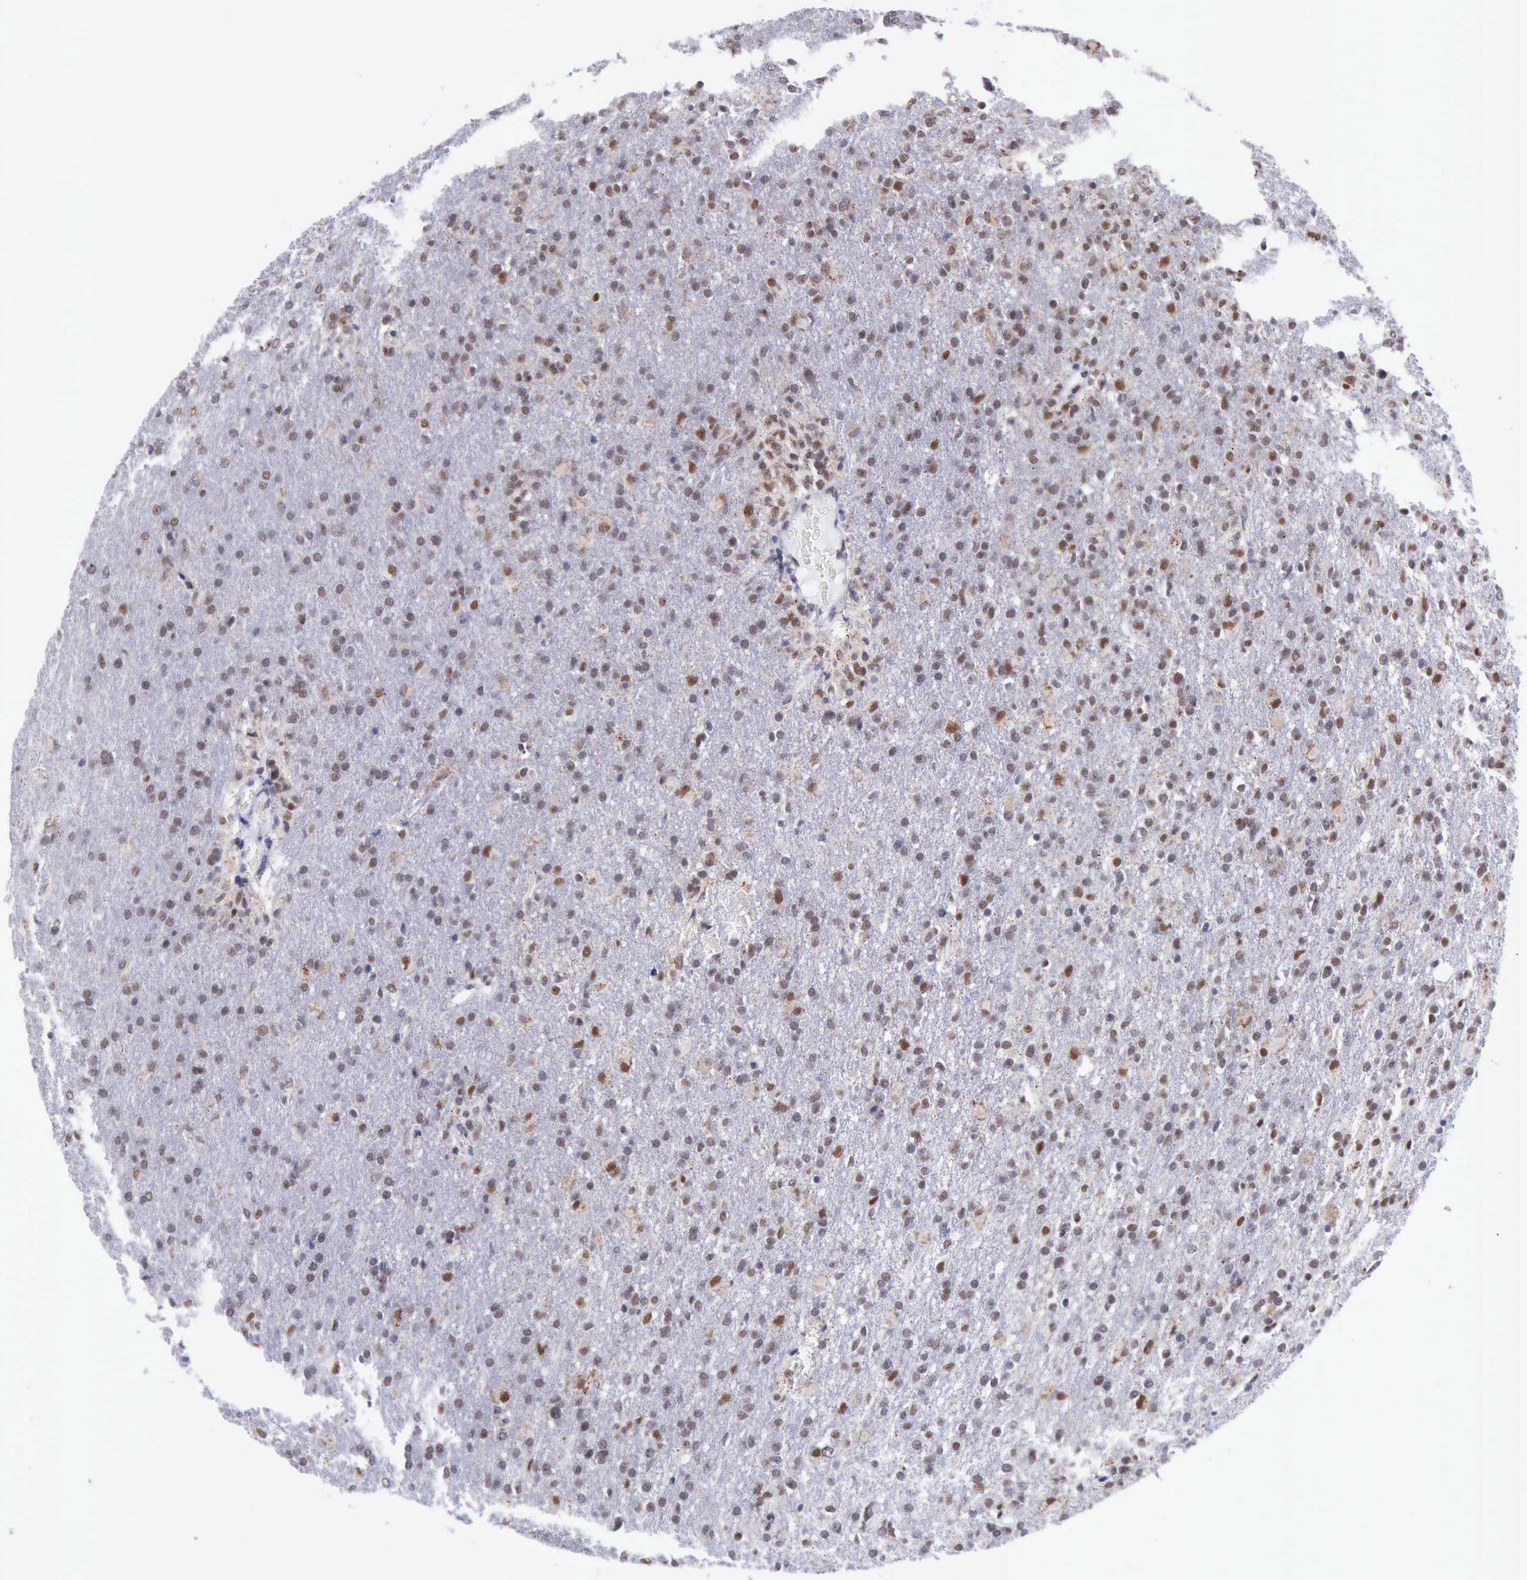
{"staining": {"intensity": "moderate", "quantity": "<25%", "location": "nuclear"}, "tissue": "glioma", "cell_type": "Tumor cells", "image_type": "cancer", "snomed": [{"axis": "morphology", "description": "Glioma, malignant, High grade"}, {"axis": "topography", "description": "Brain"}], "caption": "Glioma stained with a brown dye demonstrates moderate nuclear positive staining in about <25% of tumor cells.", "gene": "ERCC4", "patient": {"sex": "male", "age": 68}}